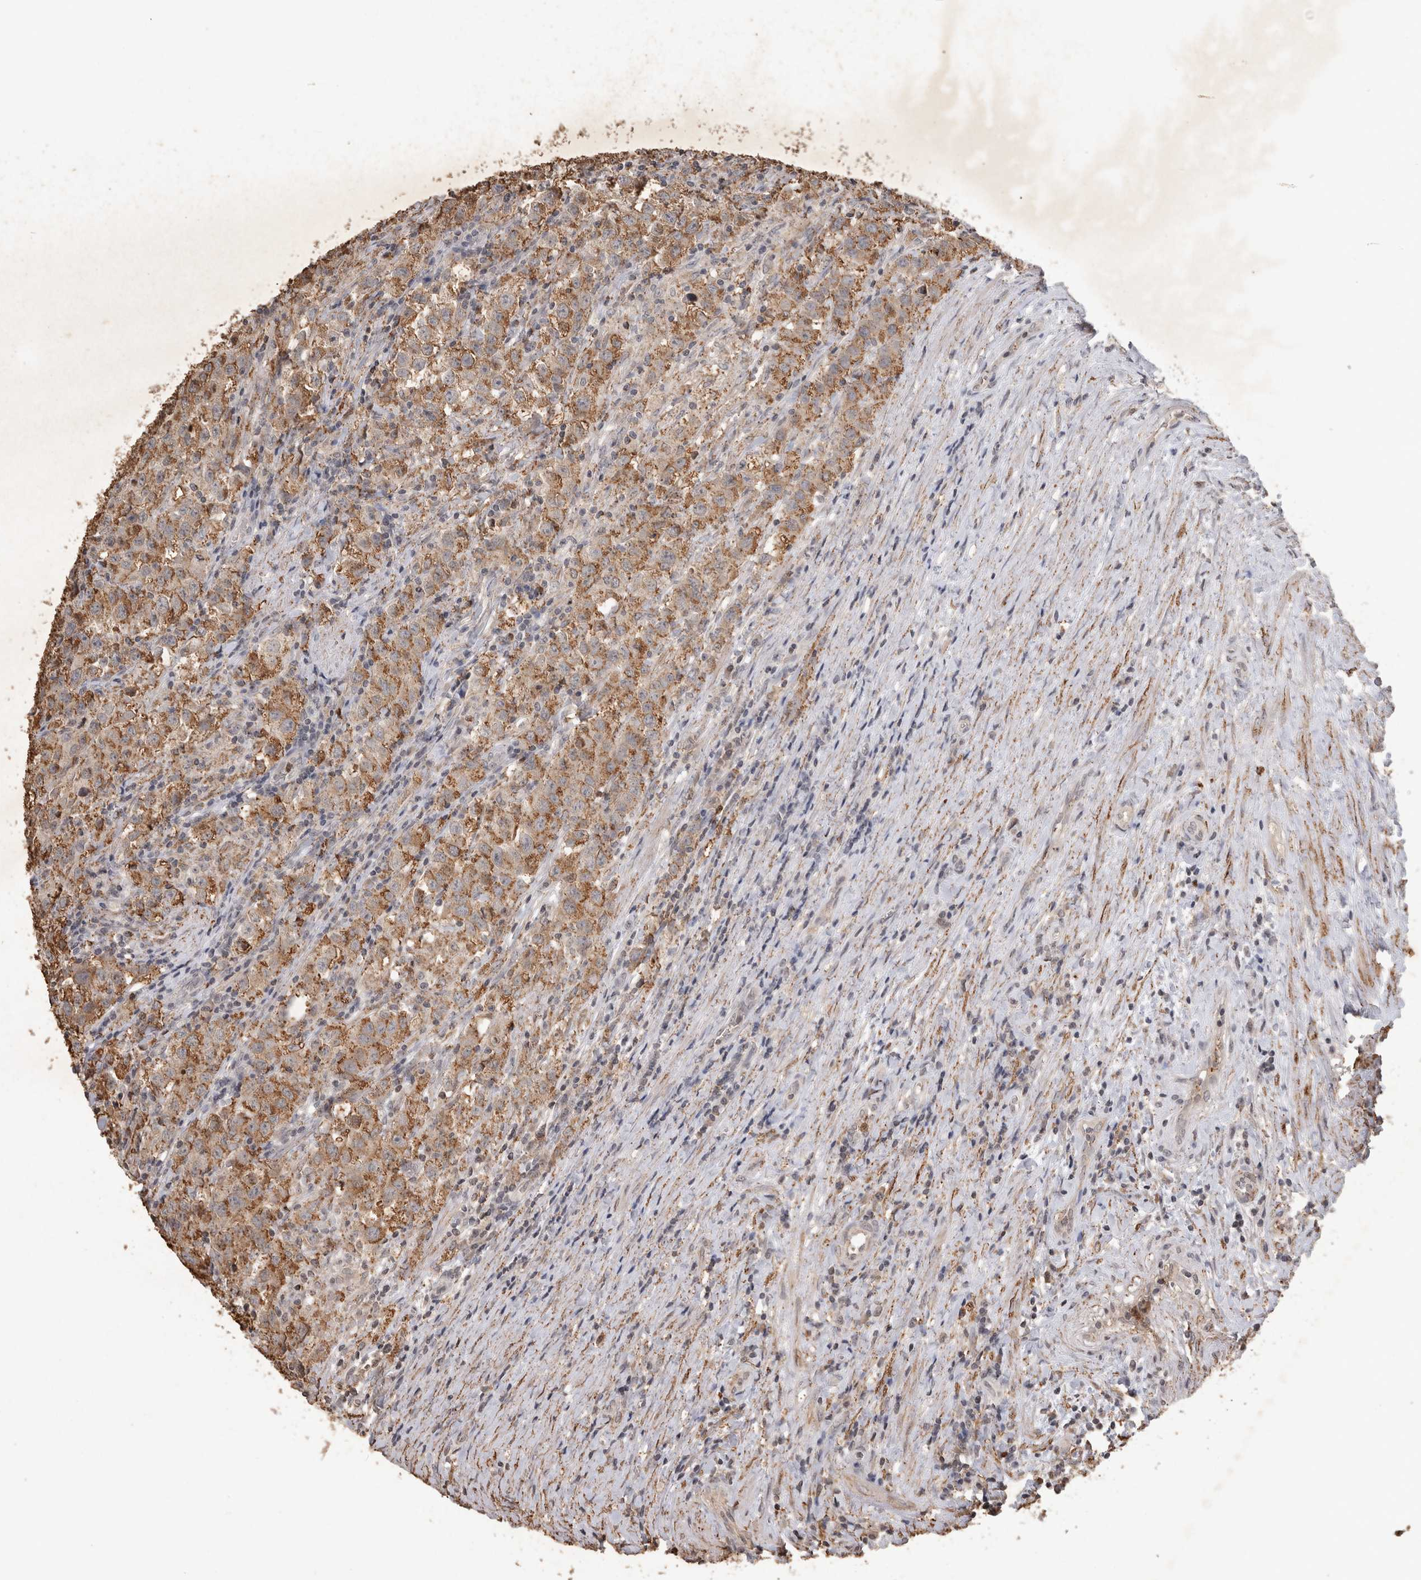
{"staining": {"intensity": "moderate", "quantity": ">75%", "location": "cytoplasmic/membranous"}, "tissue": "testis cancer", "cell_type": "Tumor cells", "image_type": "cancer", "snomed": [{"axis": "morphology", "description": "Seminoma, NOS"}, {"axis": "morphology", "description": "Carcinoma, Embryonal, NOS"}, {"axis": "topography", "description": "Testis"}], "caption": "The image displays a brown stain indicating the presence of a protein in the cytoplasmic/membranous of tumor cells in testis seminoma. (IHC, brightfield microscopy, high magnification).", "gene": "HRK", "patient": {"sex": "male", "age": 43}}